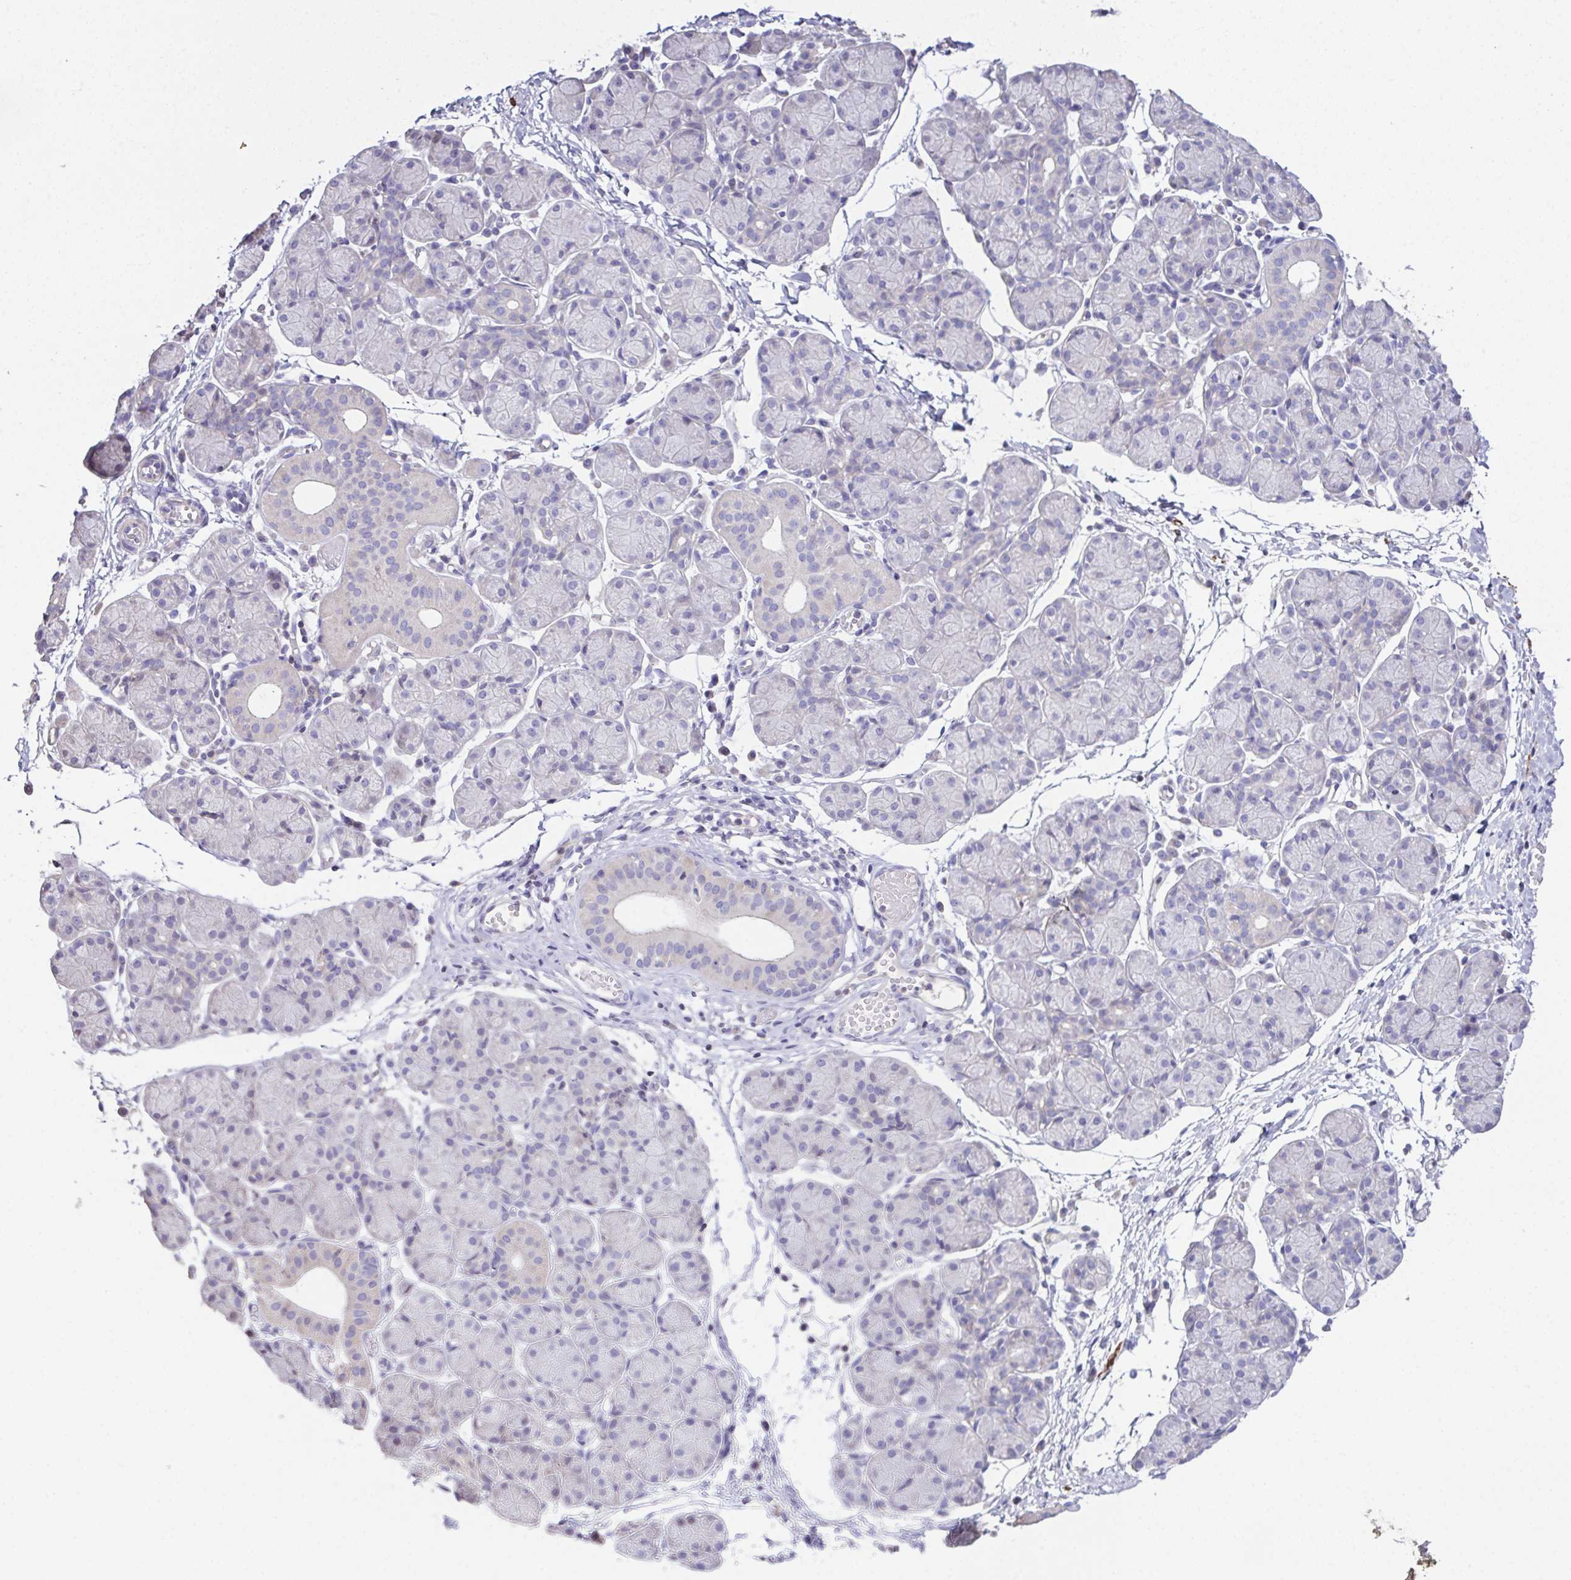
{"staining": {"intensity": "negative", "quantity": "none", "location": "none"}, "tissue": "salivary gland", "cell_type": "Glandular cells", "image_type": "normal", "snomed": [{"axis": "morphology", "description": "Normal tissue, NOS"}, {"axis": "morphology", "description": "Inflammation, NOS"}, {"axis": "topography", "description": "Lymph node"}, {"axis": "topography", "description": "Salivary gland"}], "caption": "This image is of normal salivary gland stained with immunohistochemistry (IHC) to label a protein in brown with the nuclei are counter-stained blue. There is no staining in glandular cells.", "gene": "MARCO", "patient": {"sex": "male", "age": 3}}